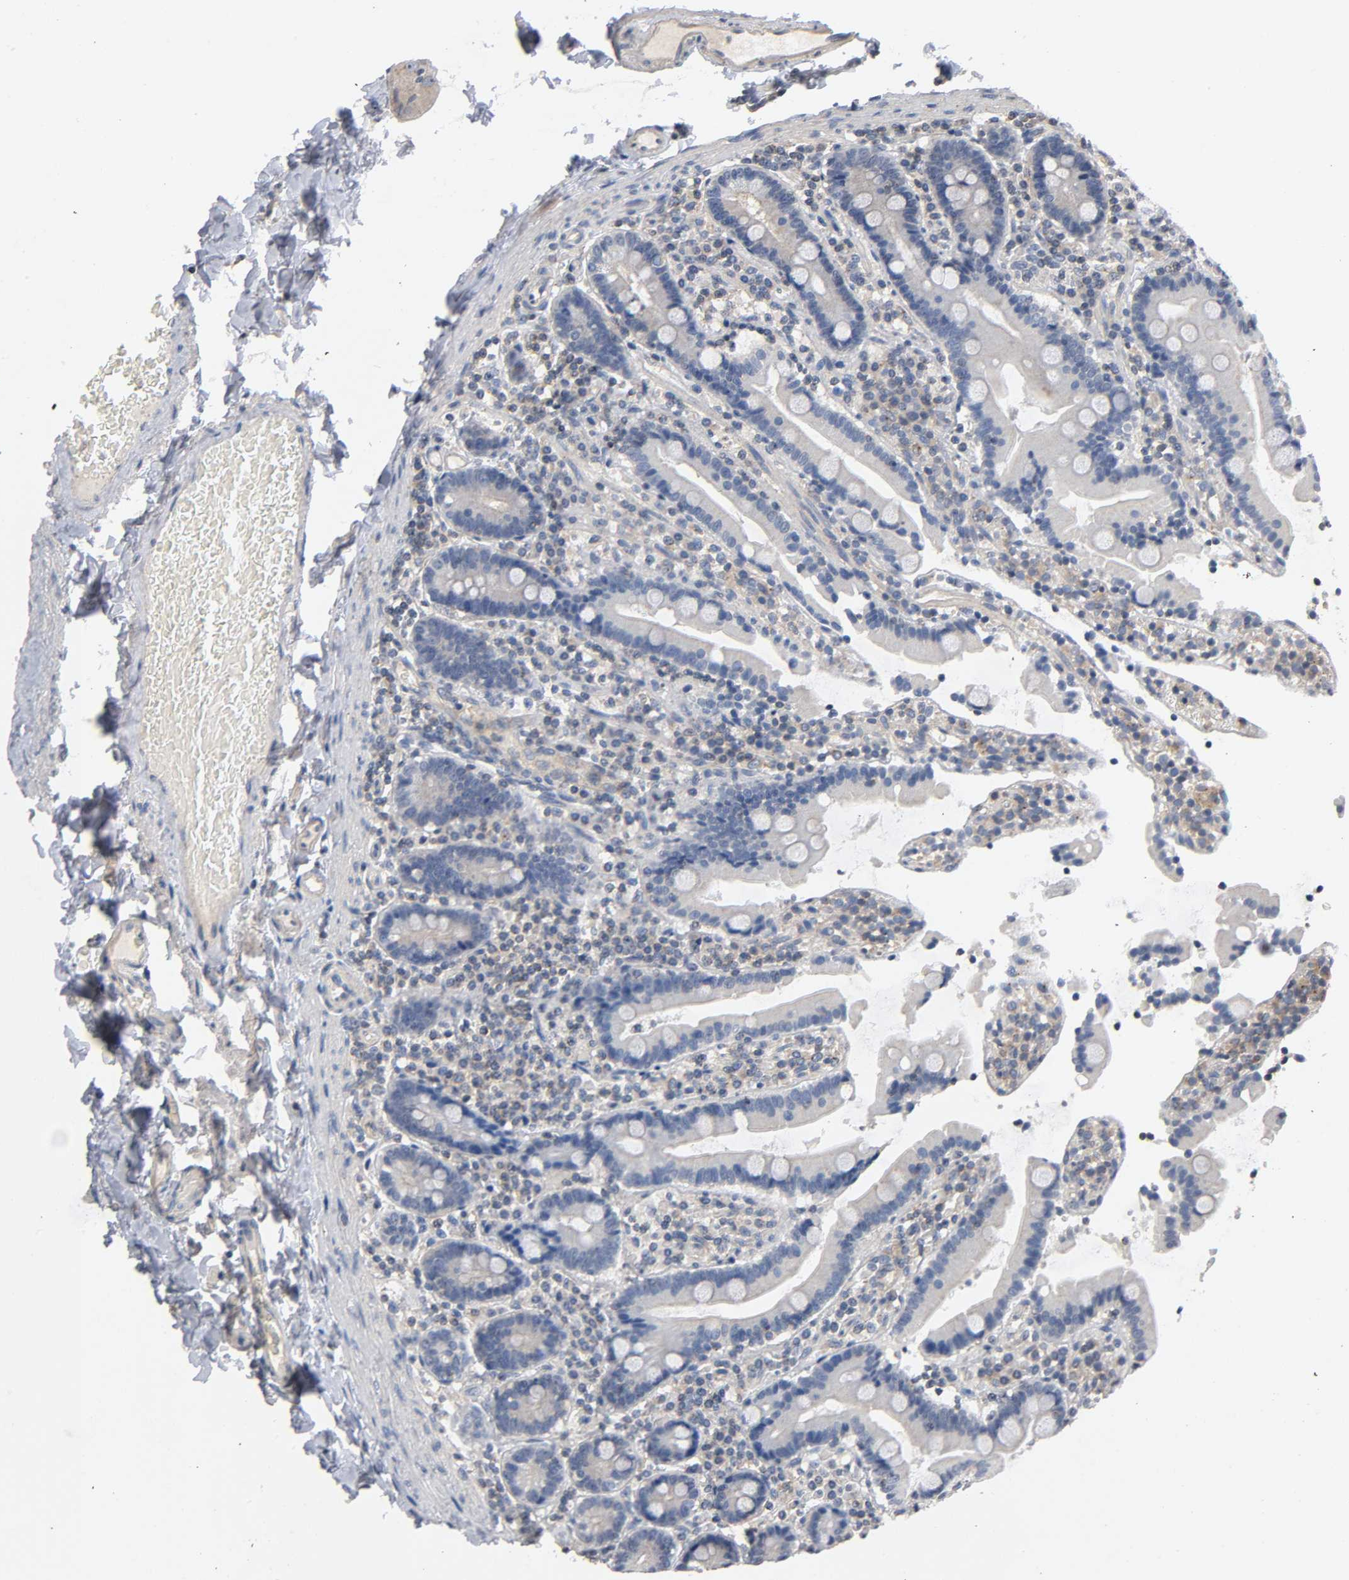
{"staining": {"intensity": "weak", "quantity": "25%-75%", "location": "cytoplasmic/membranous"}, "tissue": "duodenum", "cell_type": "Glandular cells", "image_type": "normal", "snomed": [{"axis": "morphology", "description": "Normal tissue, NOS"}, {"axis": "topography", "description": "Duodenum"}], "caption": "Weak cytoplasmic/membranous protein expression is seen in about 25%-75% of glandular cells in duodenum. (IHC, brightfield microscopy, high magnification).", "gene": "IKBKB", "patient": {"sex": "female", "age": 53}}